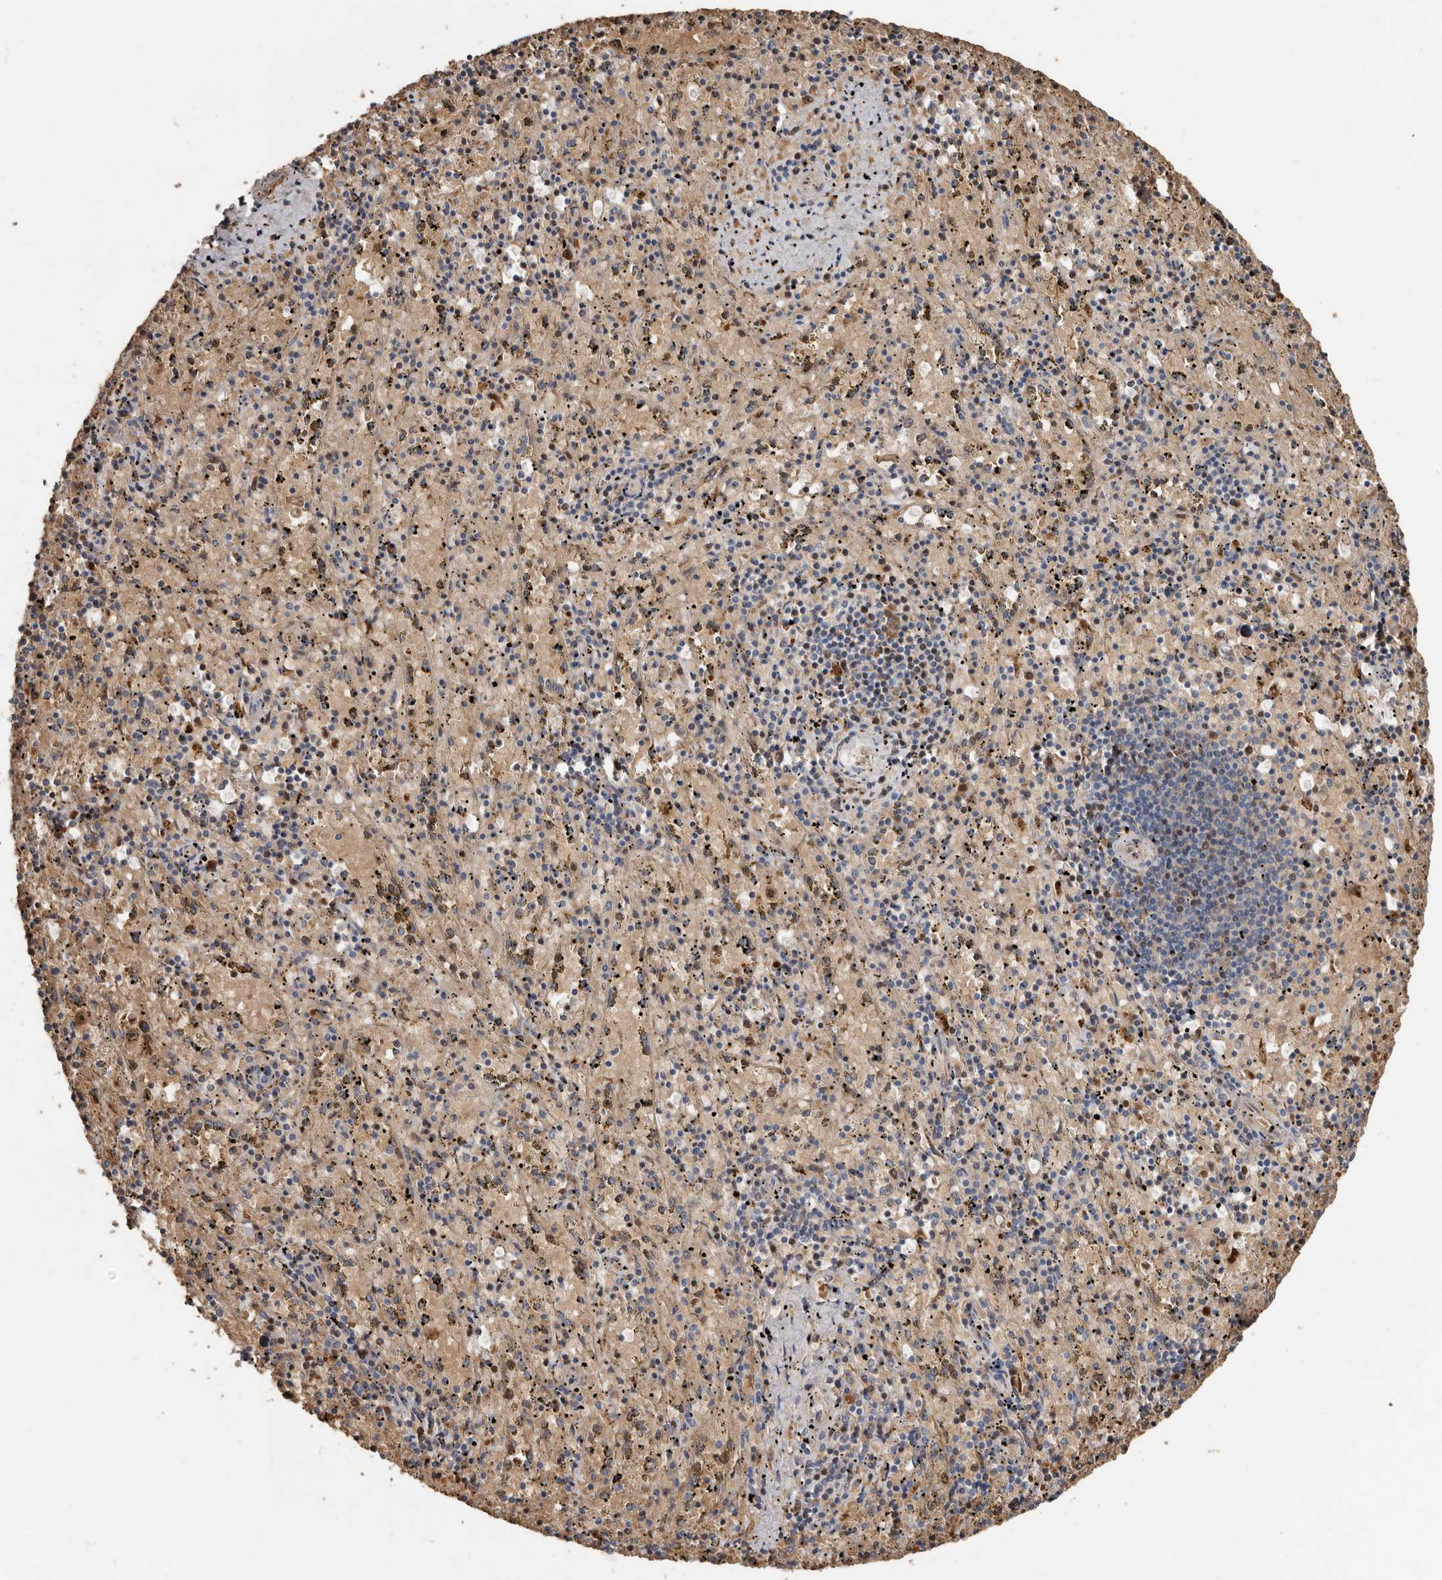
{"staining": {"intensity": "weak", "quantity": "<25%", "location": "cytoplasmic/membranous"}, "tissue": "spleen", "cell_type": "Cells in red pulp", "image_type": "normal", "snomed": [{"axis": "morphology", "description": "Normal tissue, NOS"}, {"axis": "topography", "description": "Spleen"}], "caption": "Image shows no protein expression in cells in red pulp of normal spleen.", "gene": "KIF26B", "patient": {"sex": "male", "age": 11}}